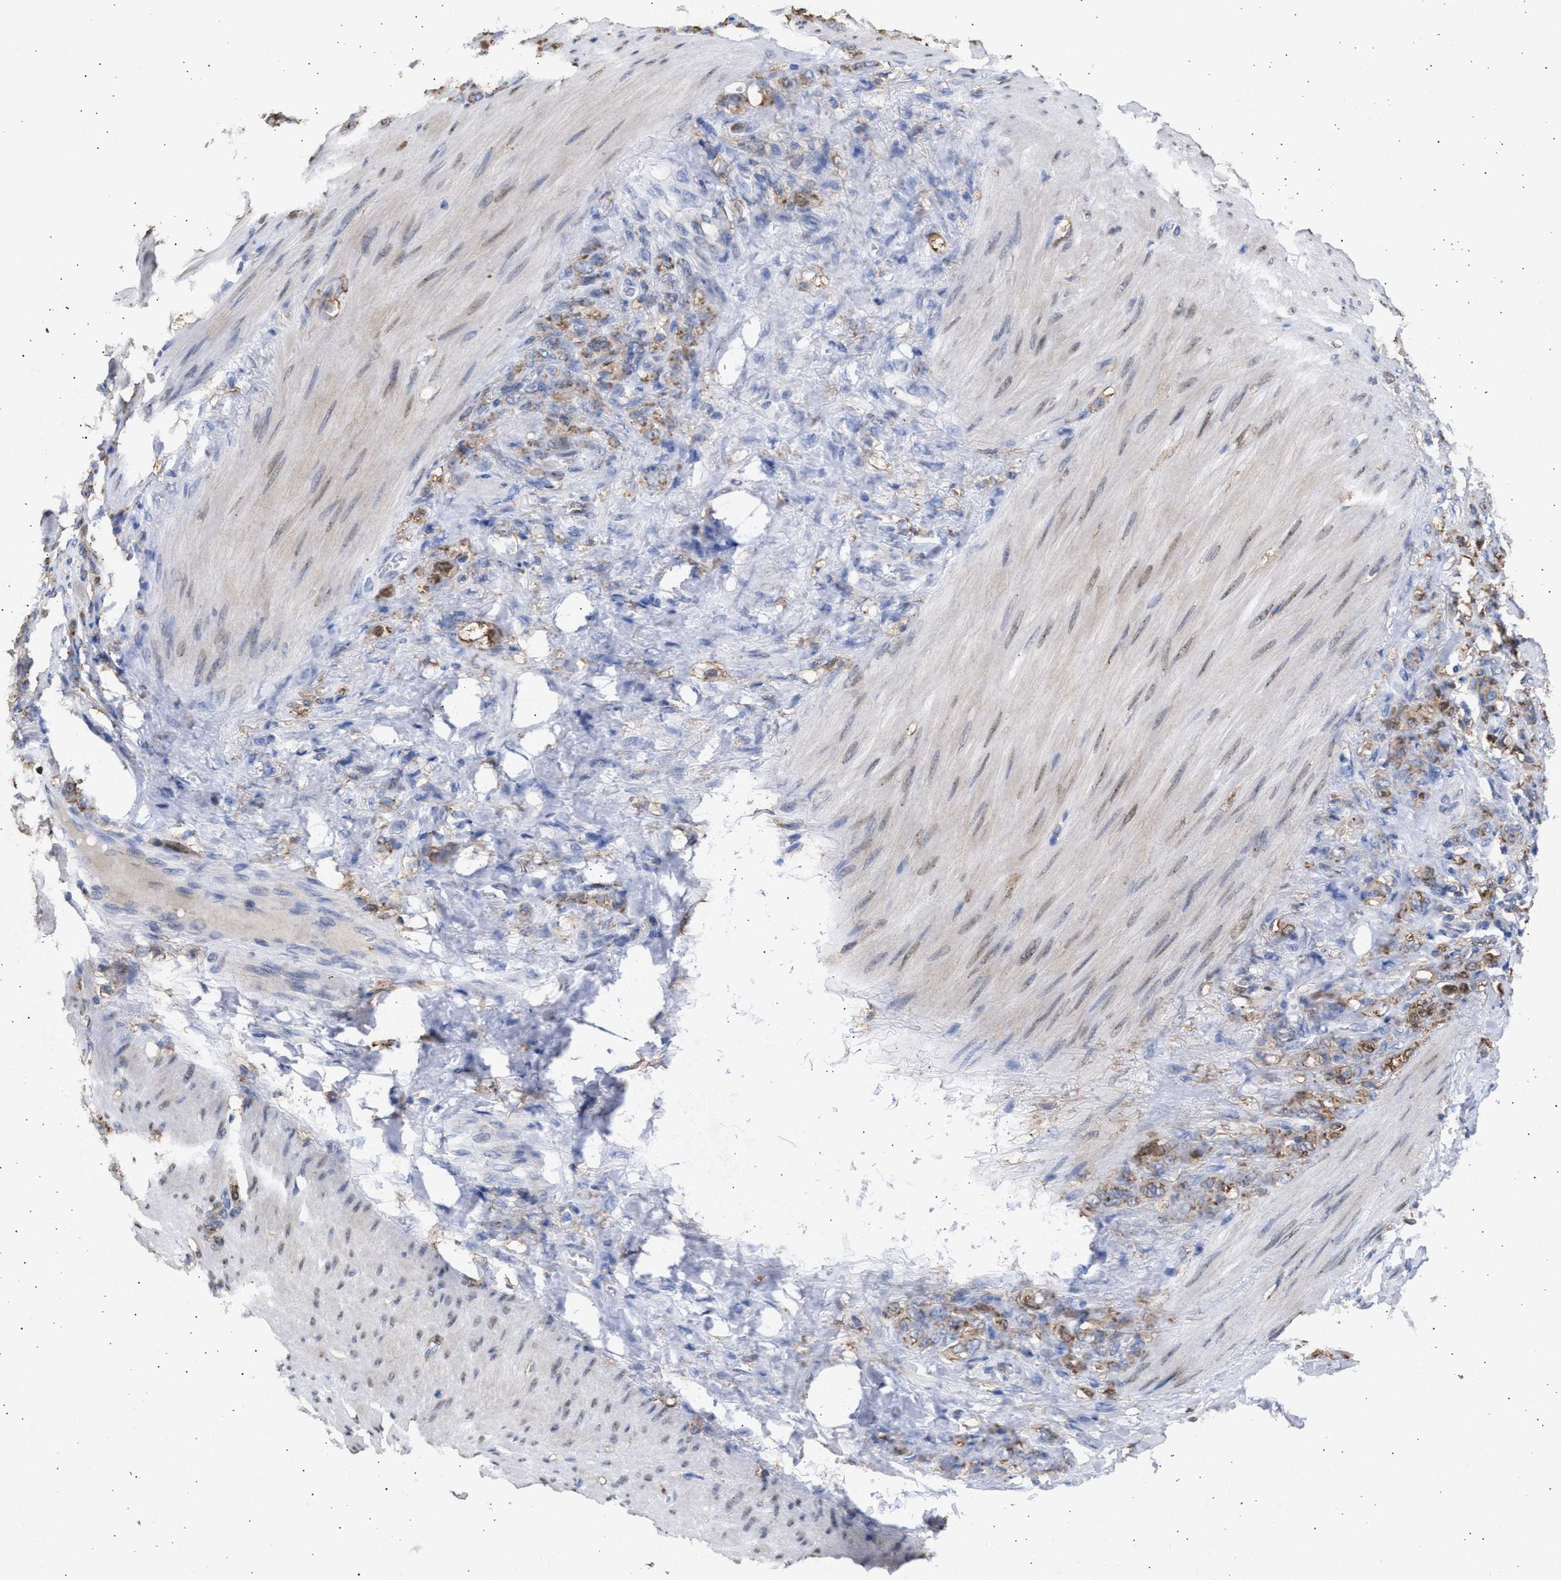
{"staining": {"intensity": "weak", "quantity": ">75%", "location": "cytoplasmic/membranous"}, "tissue": "stomach cancer", "cell_type": "Tumor cells", "image_type": "cancer", "snomed": [{"axis": "morphology", "description": "Adenocarcinoma, NOS"}, {"axis": "topography", "description": "Stomach"}], "caption": "Human stomach cancer stained for a protein (brown) reveals weak cytoplasmic/membranous positive positivity in approximately >75% of tumor cells.", "gene": "FCER1A", "patient": {"sex": "male", "age": 82}}